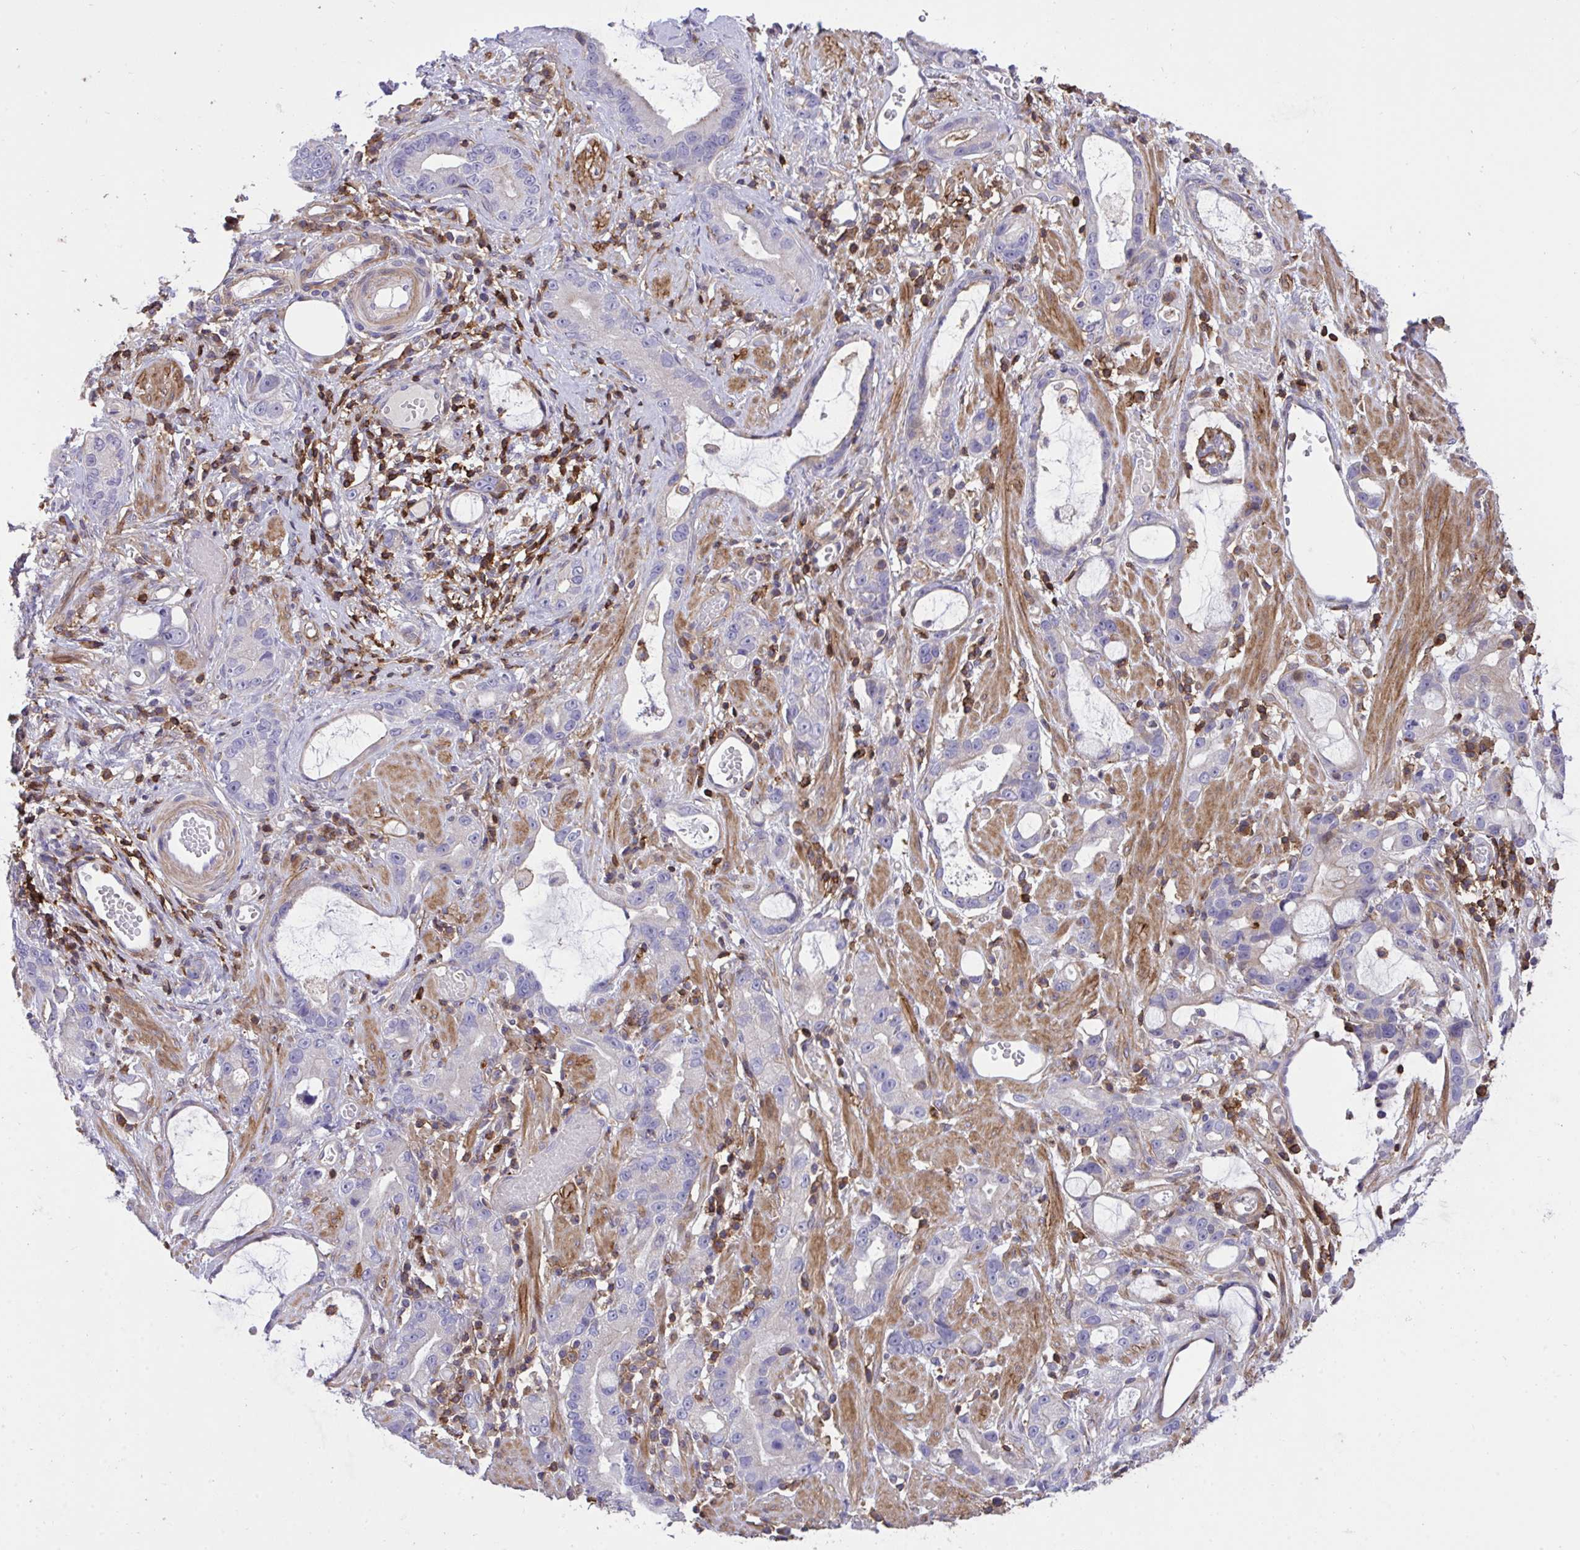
{"staining": {"intensity": "negative", "quantity": "none", "location": "none"}, "tissue": "stomach cancer", "cell_type": "Tumor cells", "image_type": "cancer", "snomed": [{"axis": "morphology", "description": "Adenocarcinoma, NOS"}, {"axis": "topography", "description": "Stomach"}], "caption": "This is an immunohistochemistry histopathology image of human stomach cancer (adenocarcinoma). There is no staining in tumor cells.", "gene": "ERI1", "patient": {"sex": "male", "age": 55}}